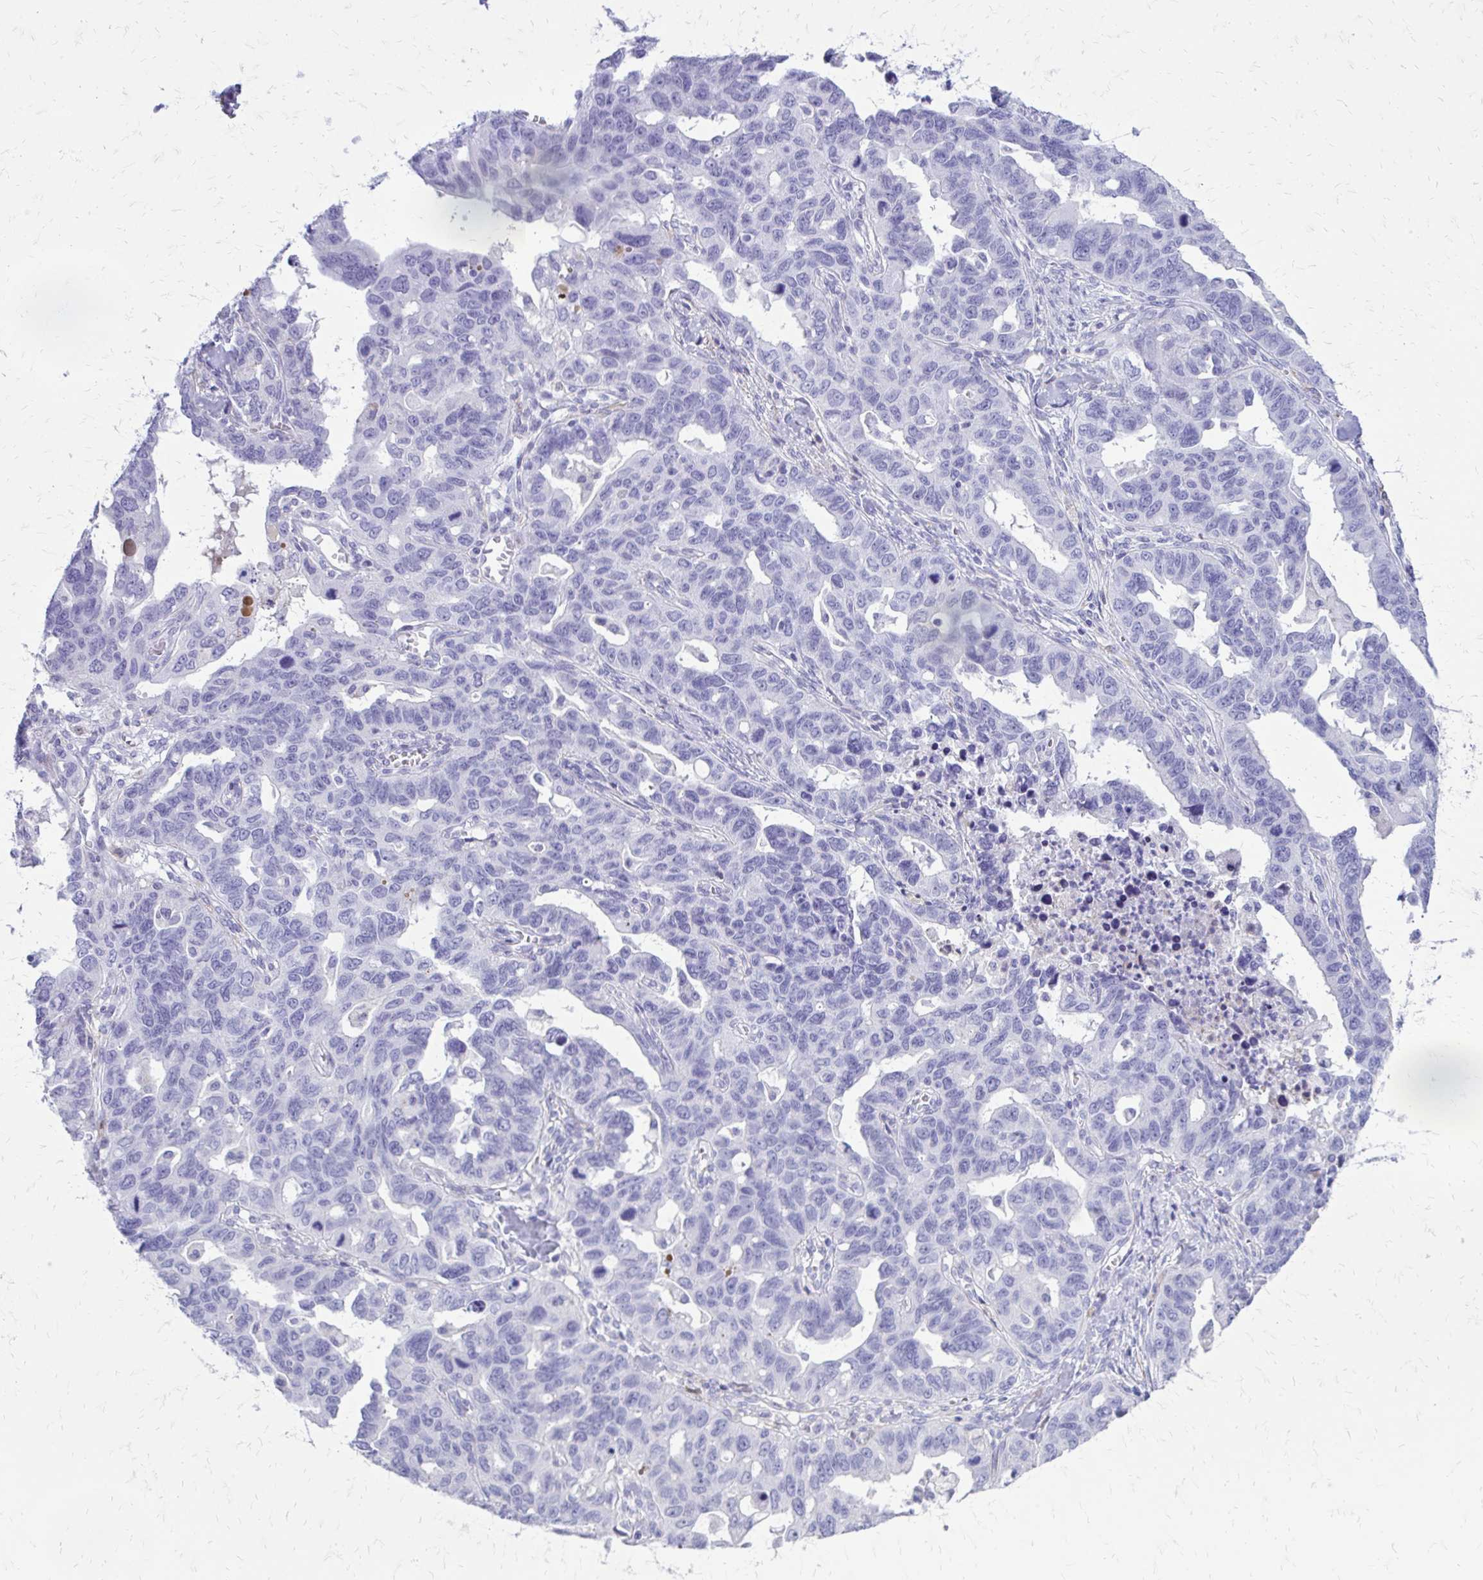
{"staining": {"intensity": "negative", "quantity": "none", "location": "none"}, "tissue": "ovarian cancer", "cell_type": "Tumor cells", "image_type": "cancer", "snomed": [{"axis": "morphology", "description": "Cystadenocarcinoma, serous, NOS"}, {"axis": "topography", "description": "Ovary"}], "caption": "Ovarian cancer (serous cystadenocarcinoma) was stained to show a protein in brown. There is no significant expression in tumor cells.", "gene": "SIGLEC11", "patient": {"sex": "female", "age": 69}}